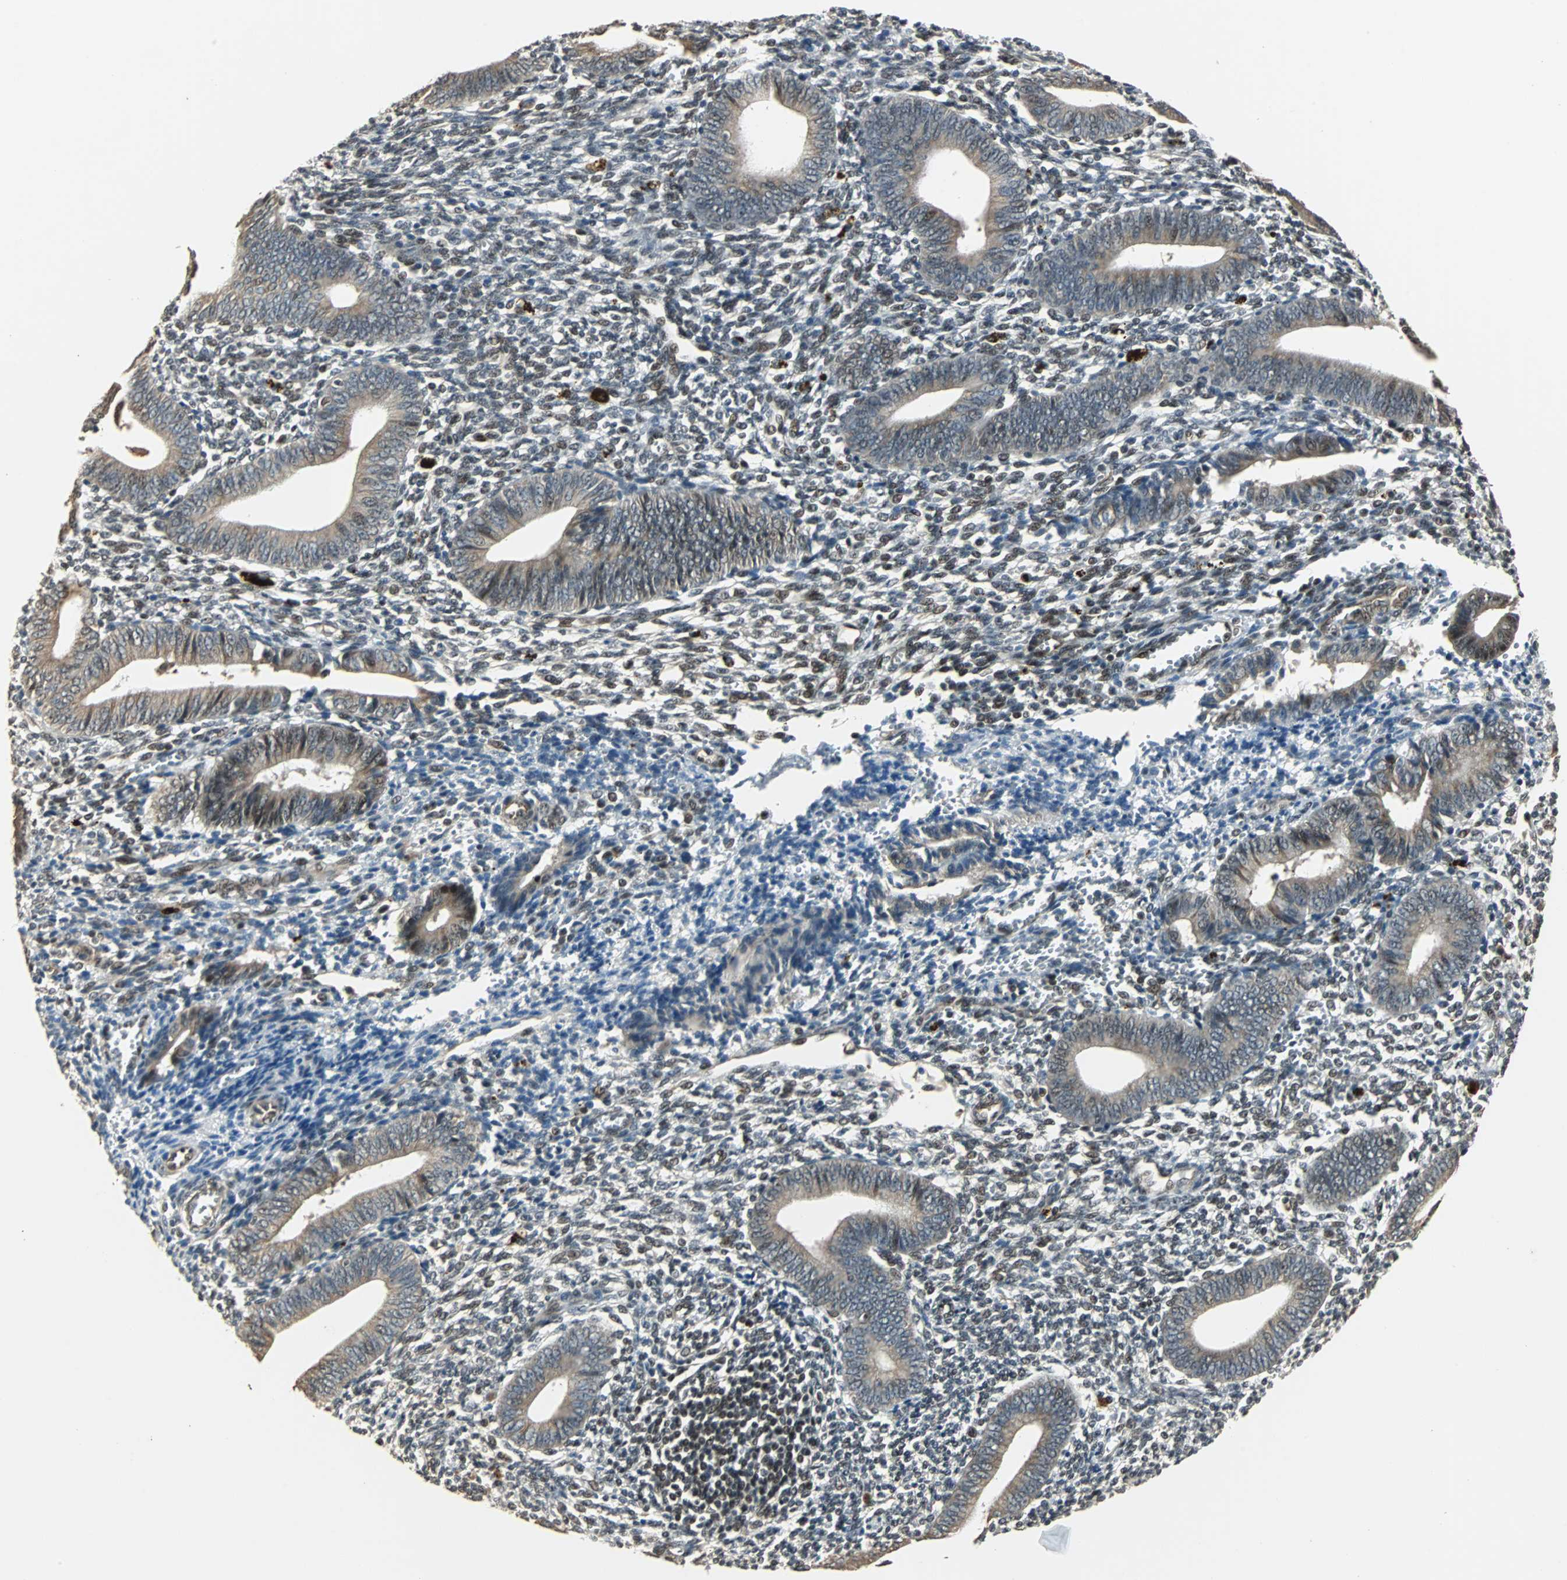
{"staining": {"intensity": "strong", "quantity": "25%-75%", "location": "nuclear"}, "tissue": "endometrium", "cell_type": "Cells in endometrial stroma", "image_type": "normal", "snomed": [{"axis": "morphology", "description": "Normal tissue, NOS"}, {"axis": "topography", "description": "Uterus"}, {"axis": "topography", "description": "Endometrium"}], "caption": "Immunohistochemistry (IHC) of unremarkable human endometrium displays high levels of strong nuclear staining in about 25%-75% of cells in endometrial stroma.", "gene": "MED4", "patient": {"sex": "female", "age": 33}}